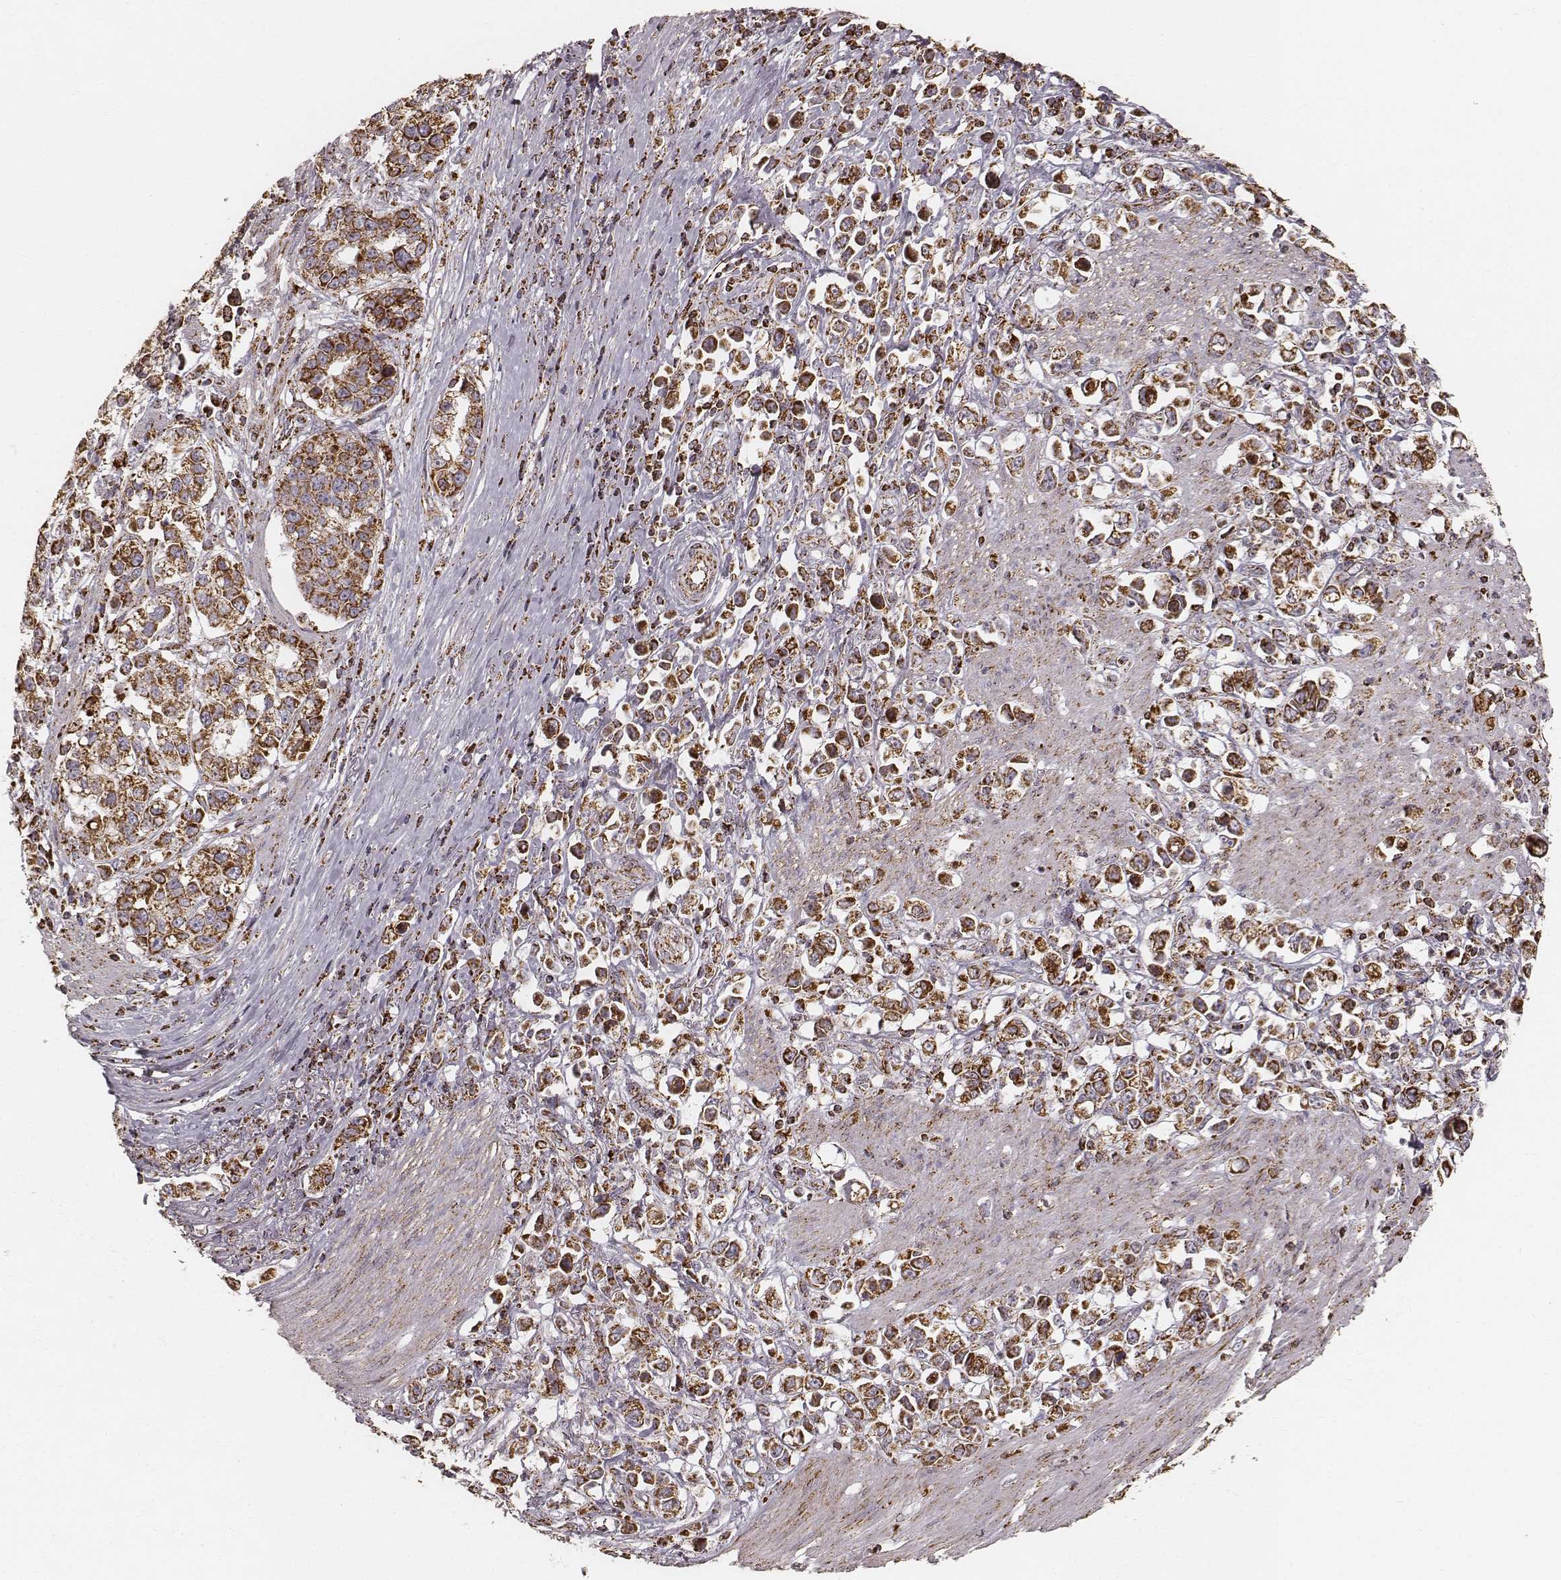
{"staining": {"intensity": "strong", "quantity": ">75%", "location": "cytoplasmic/membranous"}, "tissue": "stomach cancer", "cell_type": "Tumor cells", "image_type": "cancer", "snomed": [{"axis": "morphology", "description": "Adenocarcinoma, NOS"}, {"axis": "topography", "description": "Stomach"}], "caption": "Immunohistochemical staining of stomach cancer shows high levels of strong cytoplasmic/membranous protein expression in about >75% of tumor cells. Immunohistochemistry stains the protein in brown and the nuclei are stained blue.", "gene": "CS", "patient": {"sex": "male", "age": 93}}